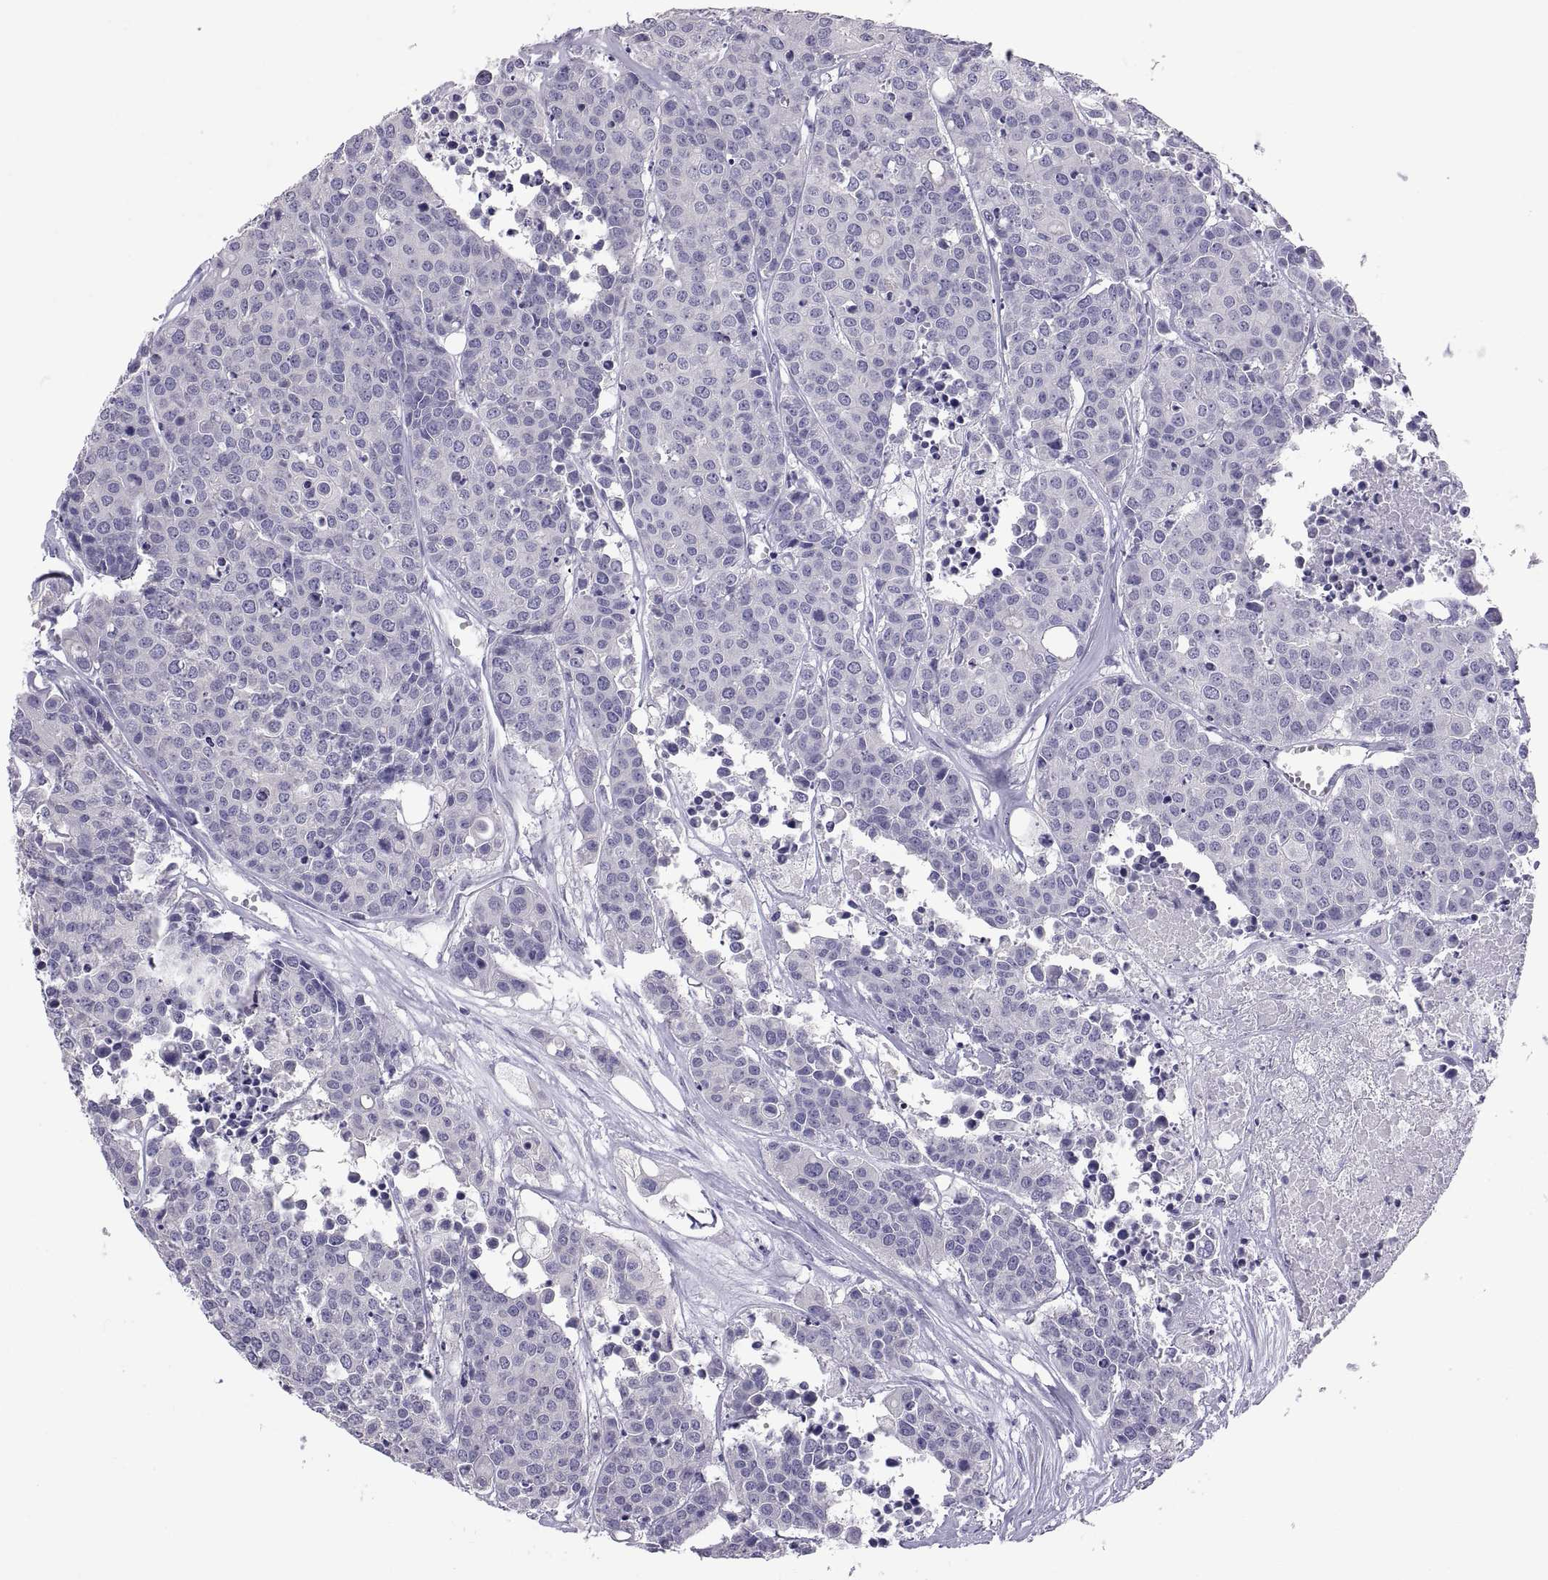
{"staining": {"intensity": "negative", "quantity": "none", "location": "none"}, "tissue": "carcinoid", "cell_type": "Tumor cells", "image_type": "cancer", "snomed": [{"axis": "morphology", "description": "Carcinoid, malignant, NOS"}, {"axis": "topography", "description": "Colon"}], "caption": "Immunohistochemical staining of carcinoid (malignant) shows no significant positivity in tumor cells. Brightfield microscopy of immunohistochemistry stained with DAB (brown) and hematoxylin (blue), captured at high magnification.", "gene": "RNASE12", "patient": {"sex": "male", "age": 81}}